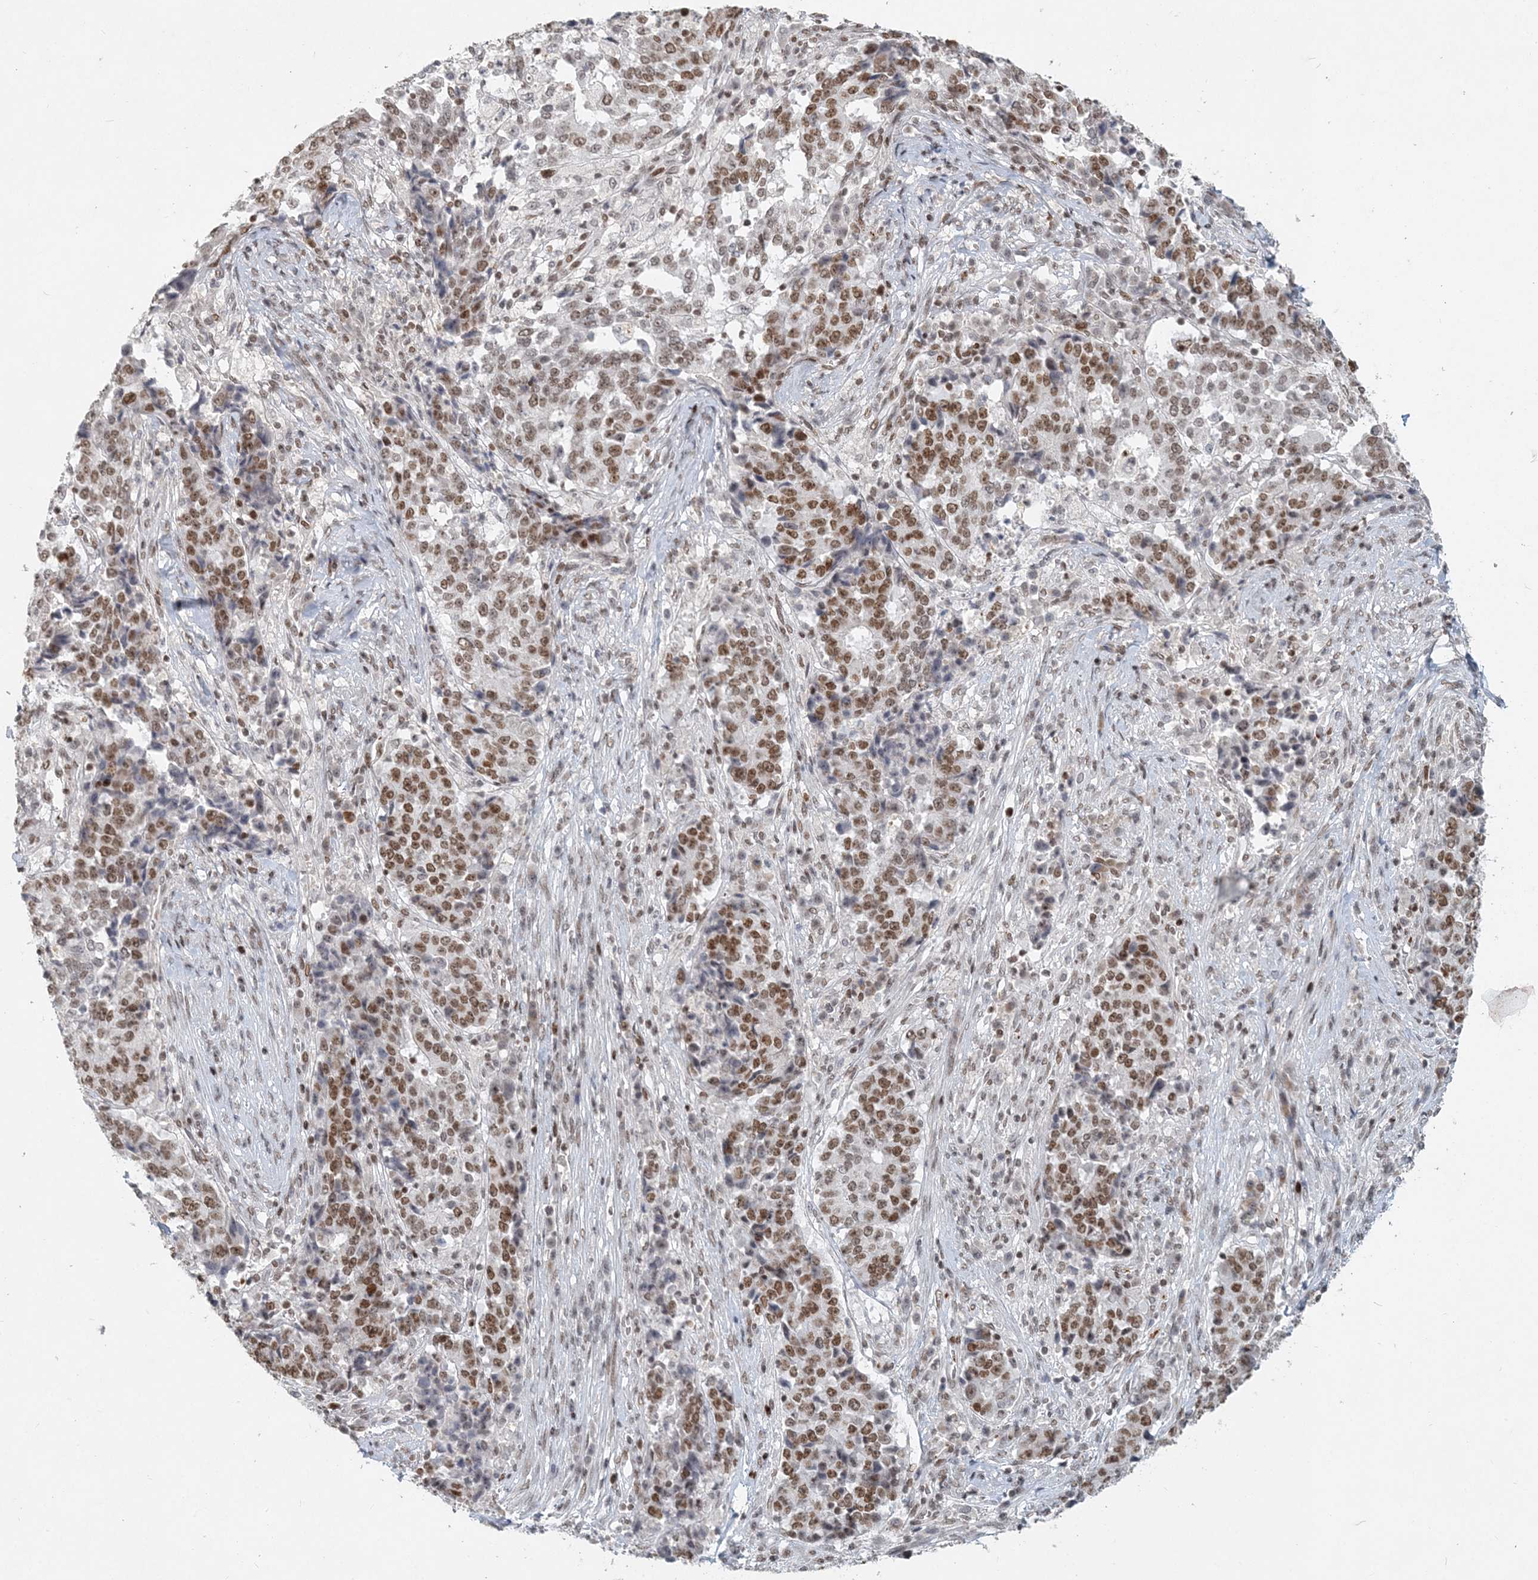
{"staining": {"intensity": "moderate", "quantity": ">75%", "location": "nuclear"}, "tissue": "stomach cancer", "cell_type": "Tumor cells", "image_type": "cancer", "snomed": [{"axis": "morphology", "description": "Adenocarcinoma, NOS"}, {"axis": "topography", "description": "Stomach"}], "caption": "Immunohistochemistry micrograph of neoplastic tissue: human stomach cancer (adenocarcinoma) stained using immunohistochemistry shows medium levels of moderate protein expression localized specifically in the nuclear of tumor cells, appearing as a nuclear brown color.", "gene": "BAZ1B", "patient": {"sex": "male", "age": 59}}